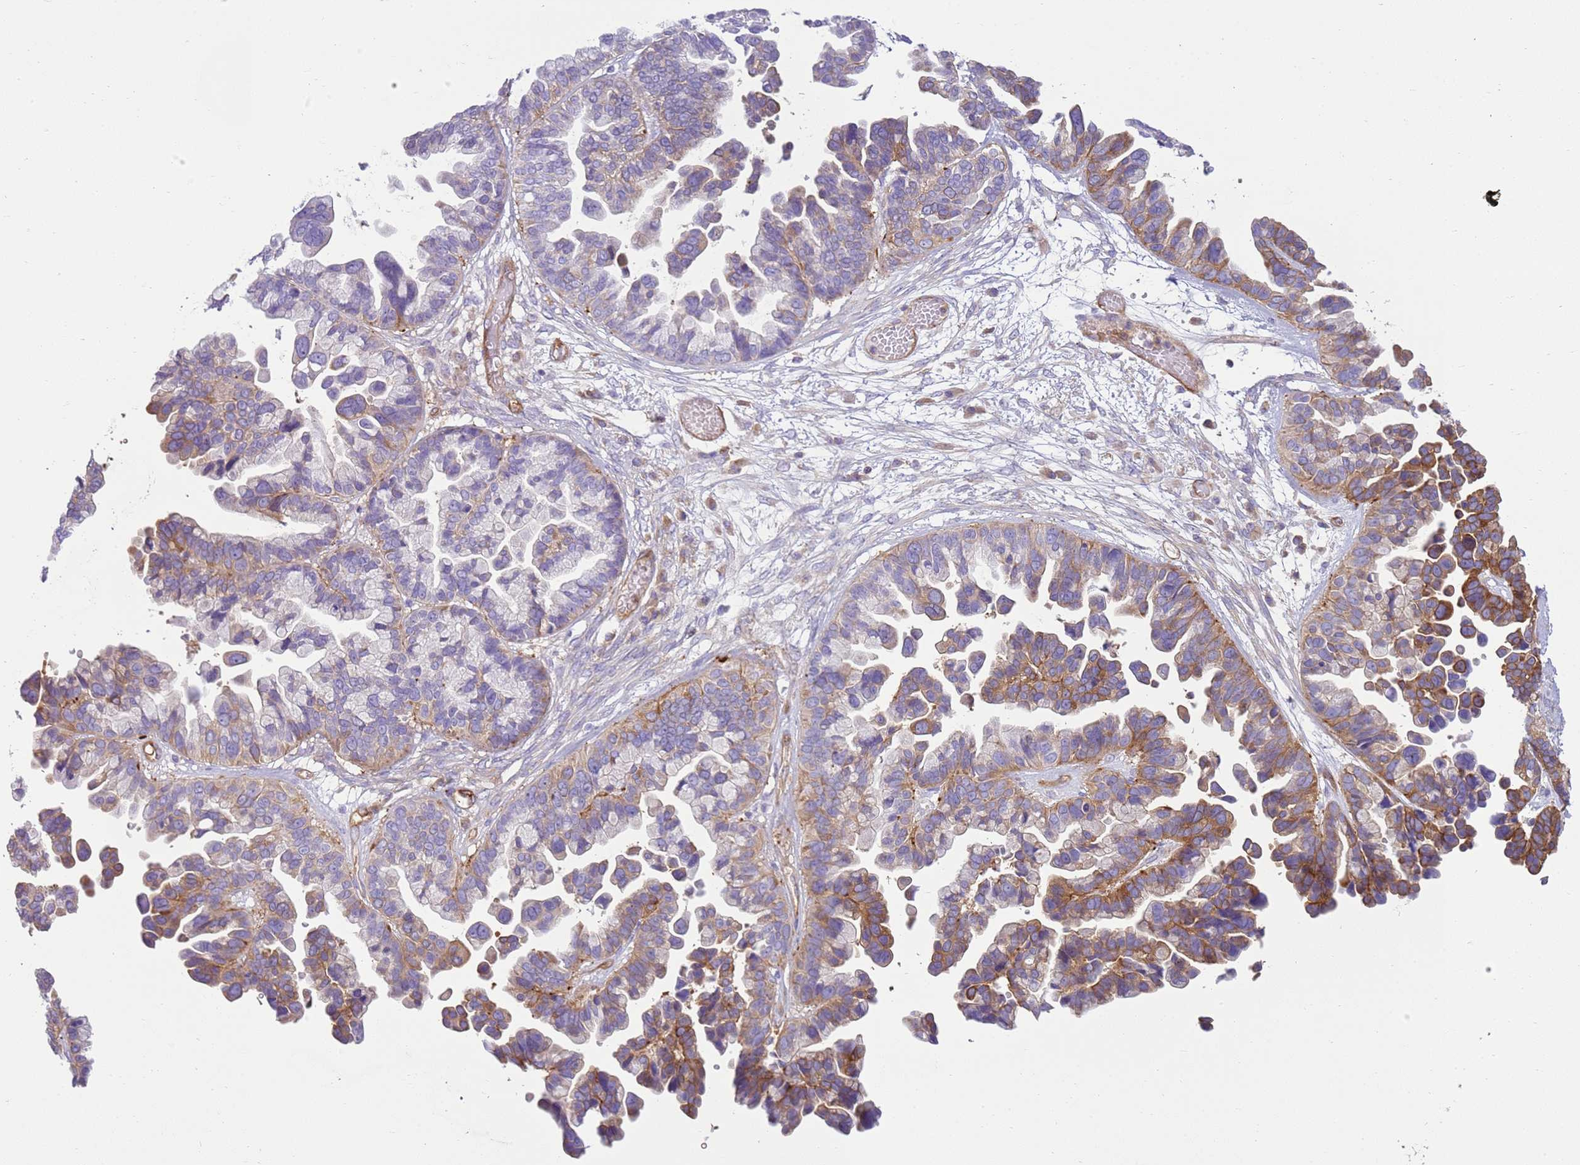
{"staining": {"intensity": "moderate", "quantity": "<25%", "location": "cytoplasmic/membranous"}, "tissue": "ovarian cancer", "cell_type": "Tumor cells", "image_type": "cancer", "snomed": [{"axis": "morphology", "description": "Cystadenocarcinoma, serous, NOS"}, {"axis": "topography", "description": "Ovary"}], "caption": "Immunohistochemistry of human serous cystadenocarcinoma (ovarian) reveals low levels of moderate cytoplasmic/membranous positivity in about <25% of tumor cells.", "gene": "SNX21", "patient": {"sex": "female", "age": 56}}